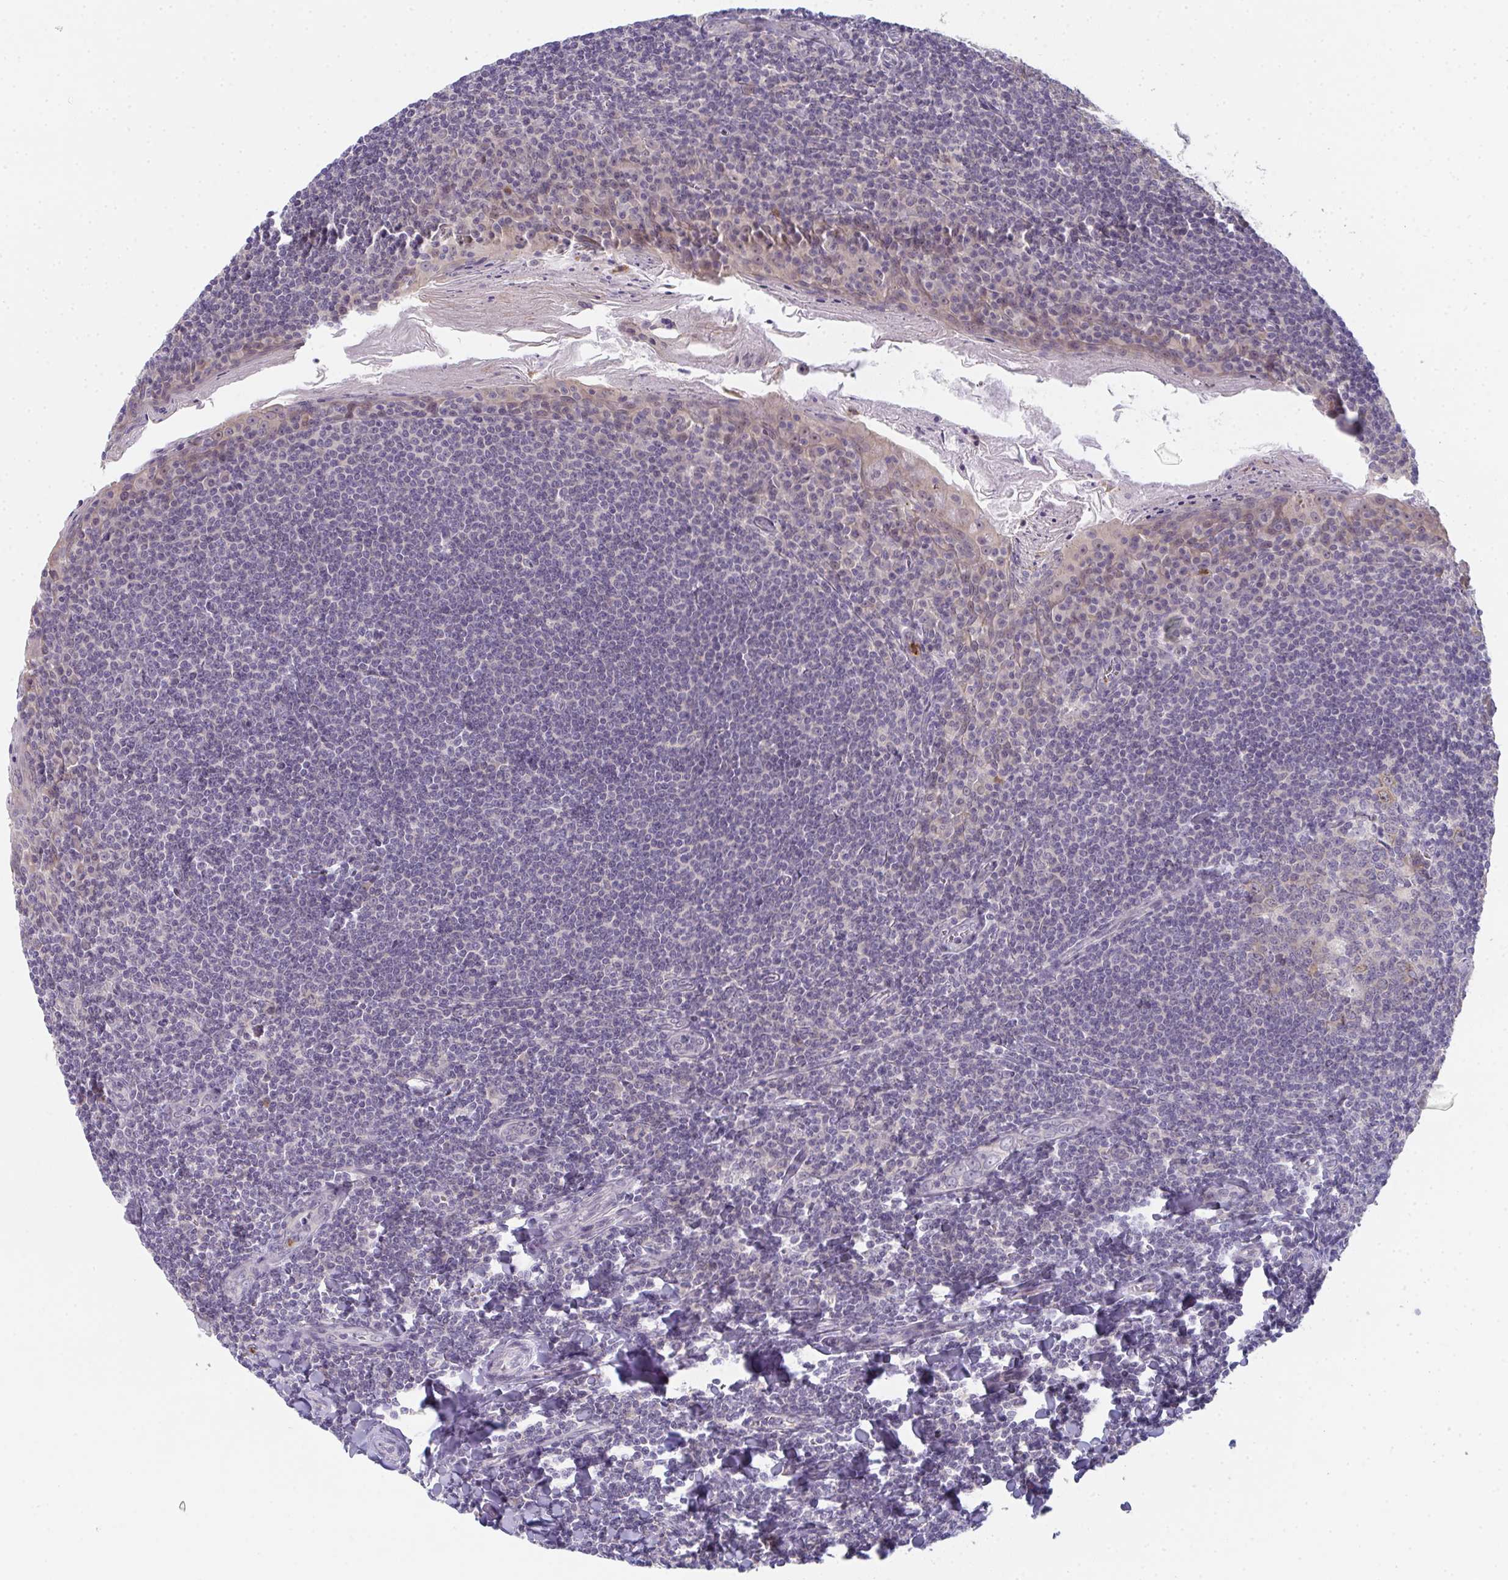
{"staining": {"intensity": "weak", "quantity": "<25%", "location": "cytoplasmic/membranous,nuclear"}, "tissue": "tonsil", "cell_type": "Germinal center cells", "image_type": "normal", "snomed": [{"axis": "morphology", "description": "Normal tissue, NOS"}, {"axis": "topography", "description": "Tonsil"}], "caption": "A high-resolution photomicrograph shows immunohistochemistry (IHC) staining of unremarkable tonsil, which exhibits no significant positivity in germinal center cells. (DAB (3,3'-diaminobenzidine) IHC with hematoxylin counter stain).", "gene": "RIOK1", "patient": {"sex": "male", "age": 27}}